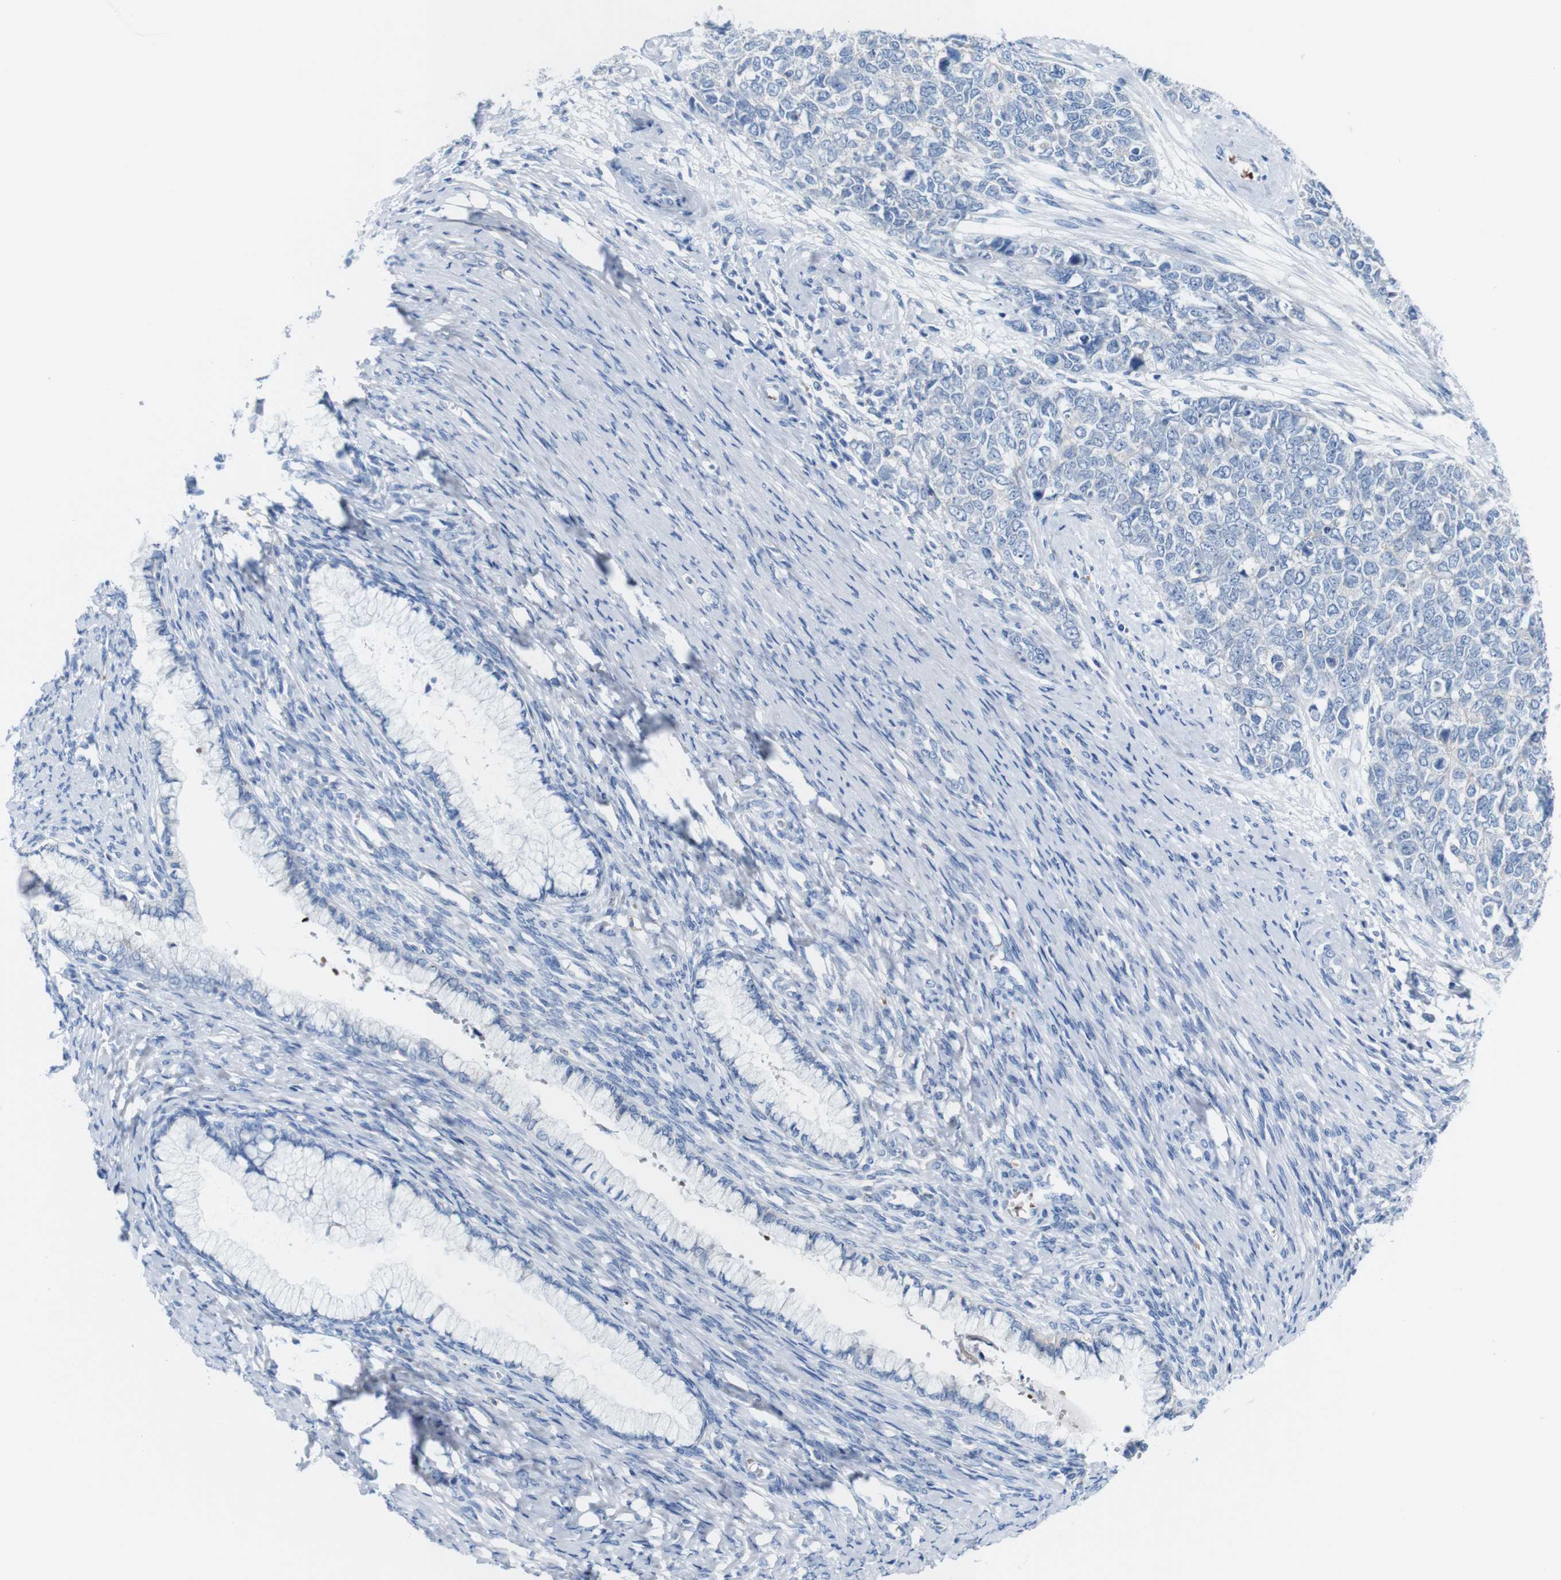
{"staining": {"intensity": "negative", "quantity": "none", "location": "none"}, "tissue": "cervical cancer", "cell_type": "Tumor cells", "image_type": "cancer", "snomed": [{"axis": "morphology", "description": "Squamous cell carcinoma, NOS"}, {"axis": "topography", "description": "Cervix"}], "caption": "The histopathology image reveals no staining of tumor cells in cervical squamous cell carcinoma. (DAB immunohistochemistry visualized using brightfield microscopy, high magnification).", "gene": "IGSF8", "patient": {"sex": "female", "age": 63}}